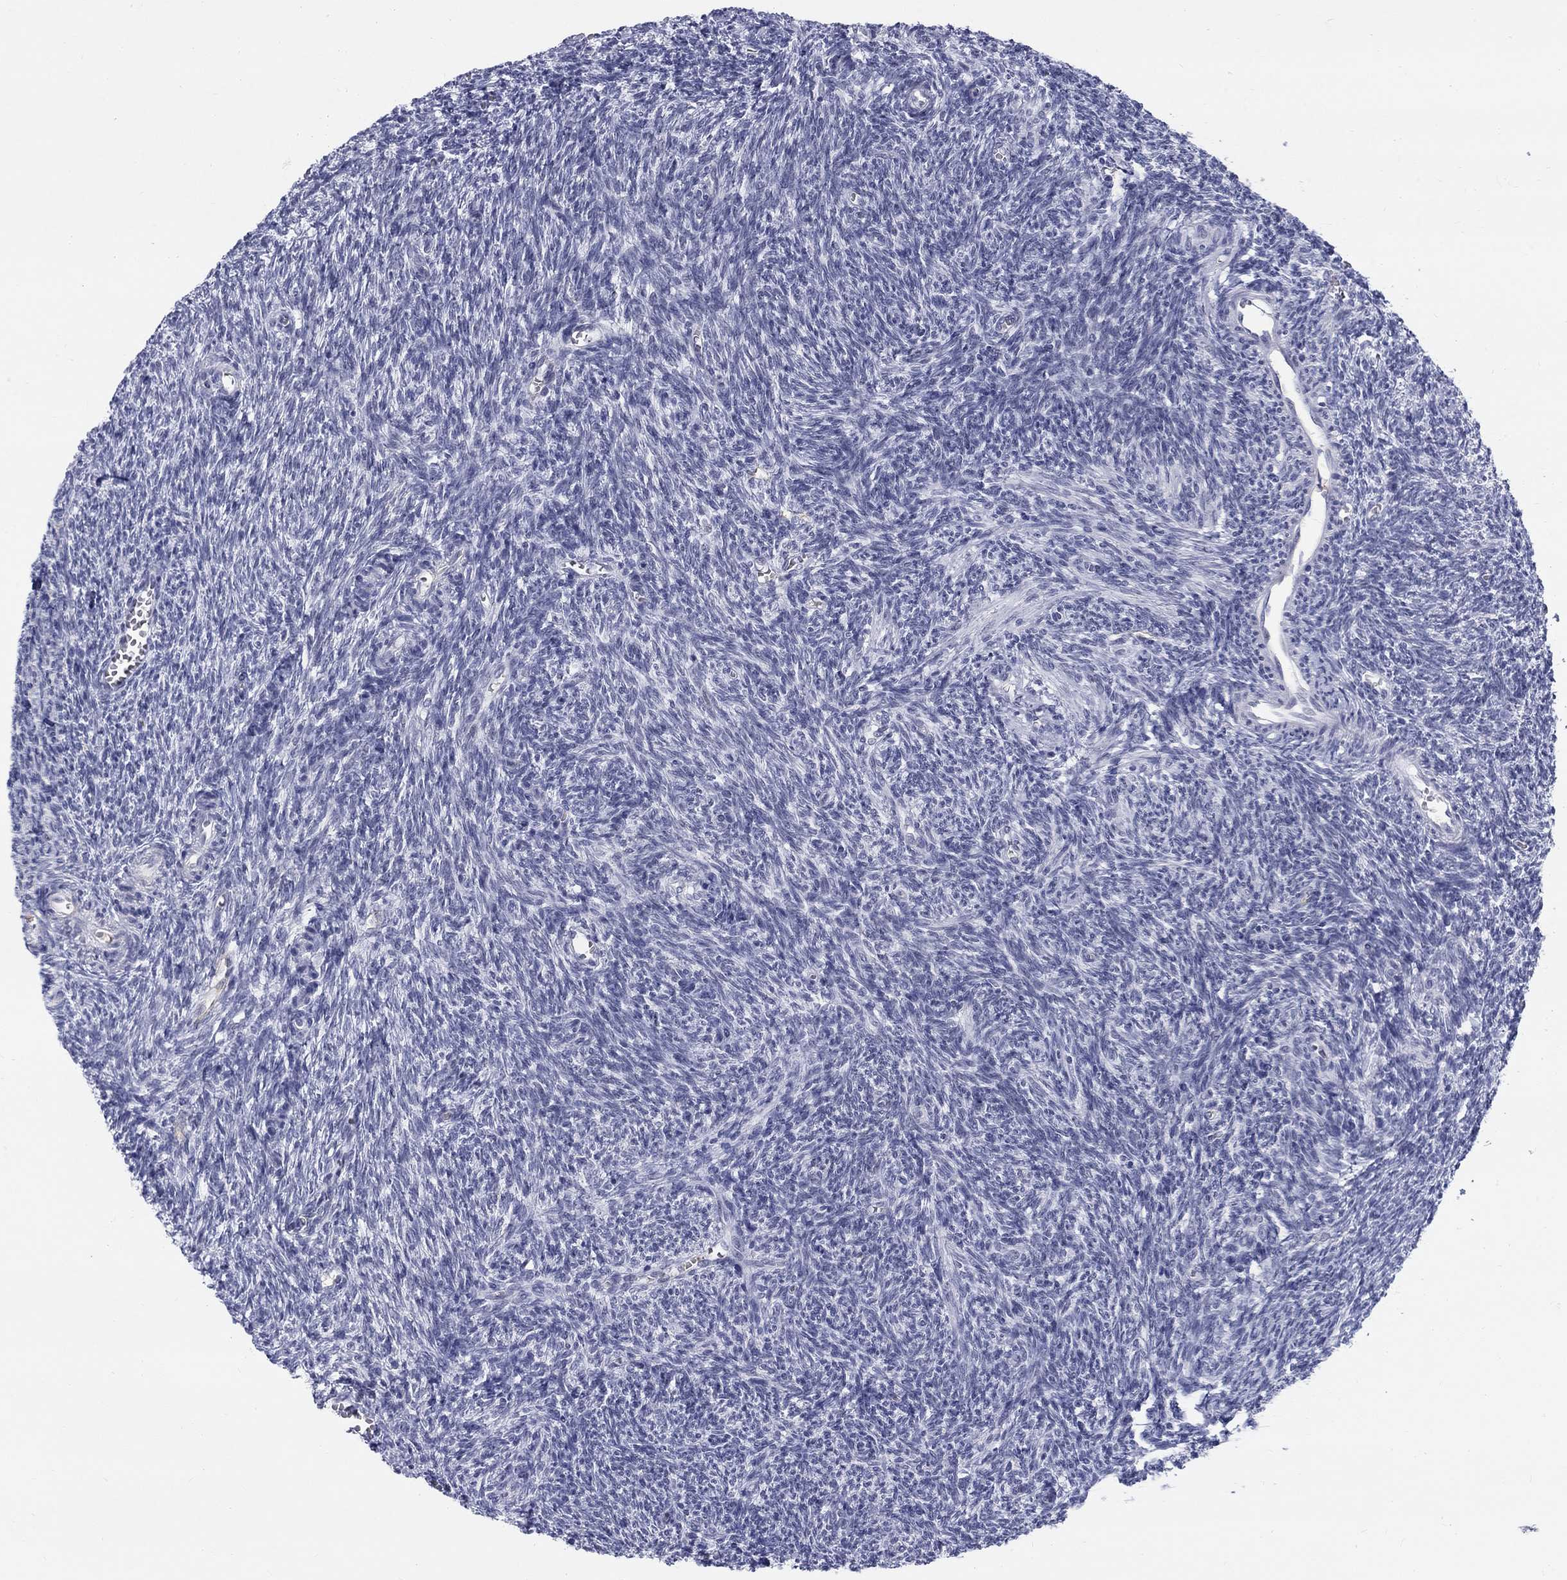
{"staining": {"intensity": "negative", "quantity": "none", "location": "none"}, "tissue": "ovary", "cell_type": "Follicle cells", "image_type": "normal", "snomed": [{"axis": "morphology", "description": "Normal tissue, NOS"}, {"axis": "topography", "description": "Ovary"}], "caption": "Immunohistochemistry of unremarkable ovary reveals no expression in follicle cells.", "gene": "DMTN", "patient": {"sex": "female", "age": 27}}